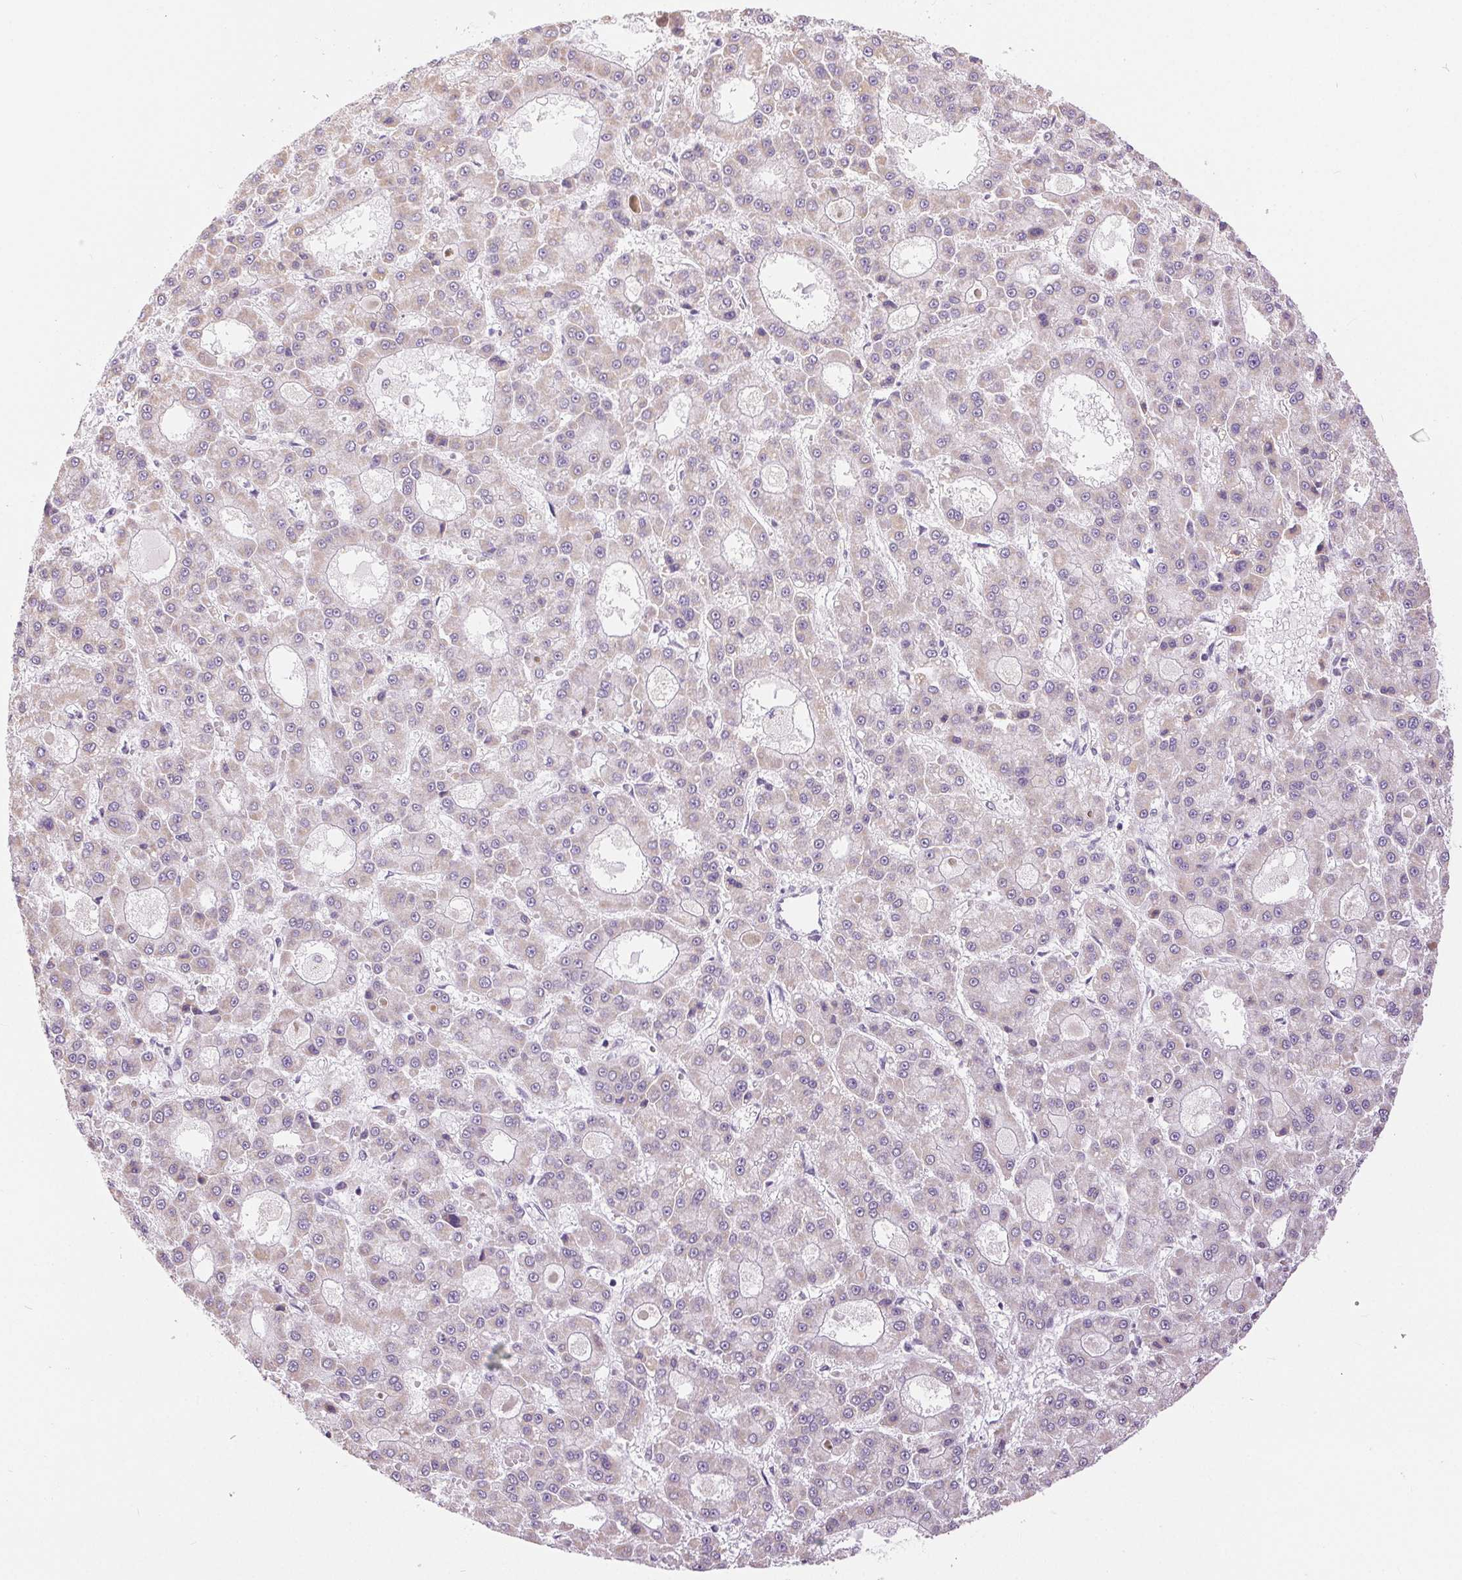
{"staining": {"intensity": "weak", "quantity": "<25%", "location": "cytoplasmic/membranous"}, "tissue": "liver cancer", "cell_type": "Tumor cells", "image_type": "cancer", "snomed": [{"axis": "morphology", "description": "Carcinoma, Hepatocellular, NOS"}, {"axis": "topography", "description": "Liver"}], "caption": "Tumor cells show no significant protein expression in hepatocellular carcinoma (liver).", "gene": "POU2F2", "patient": {"sex": "male", "age": 70}}